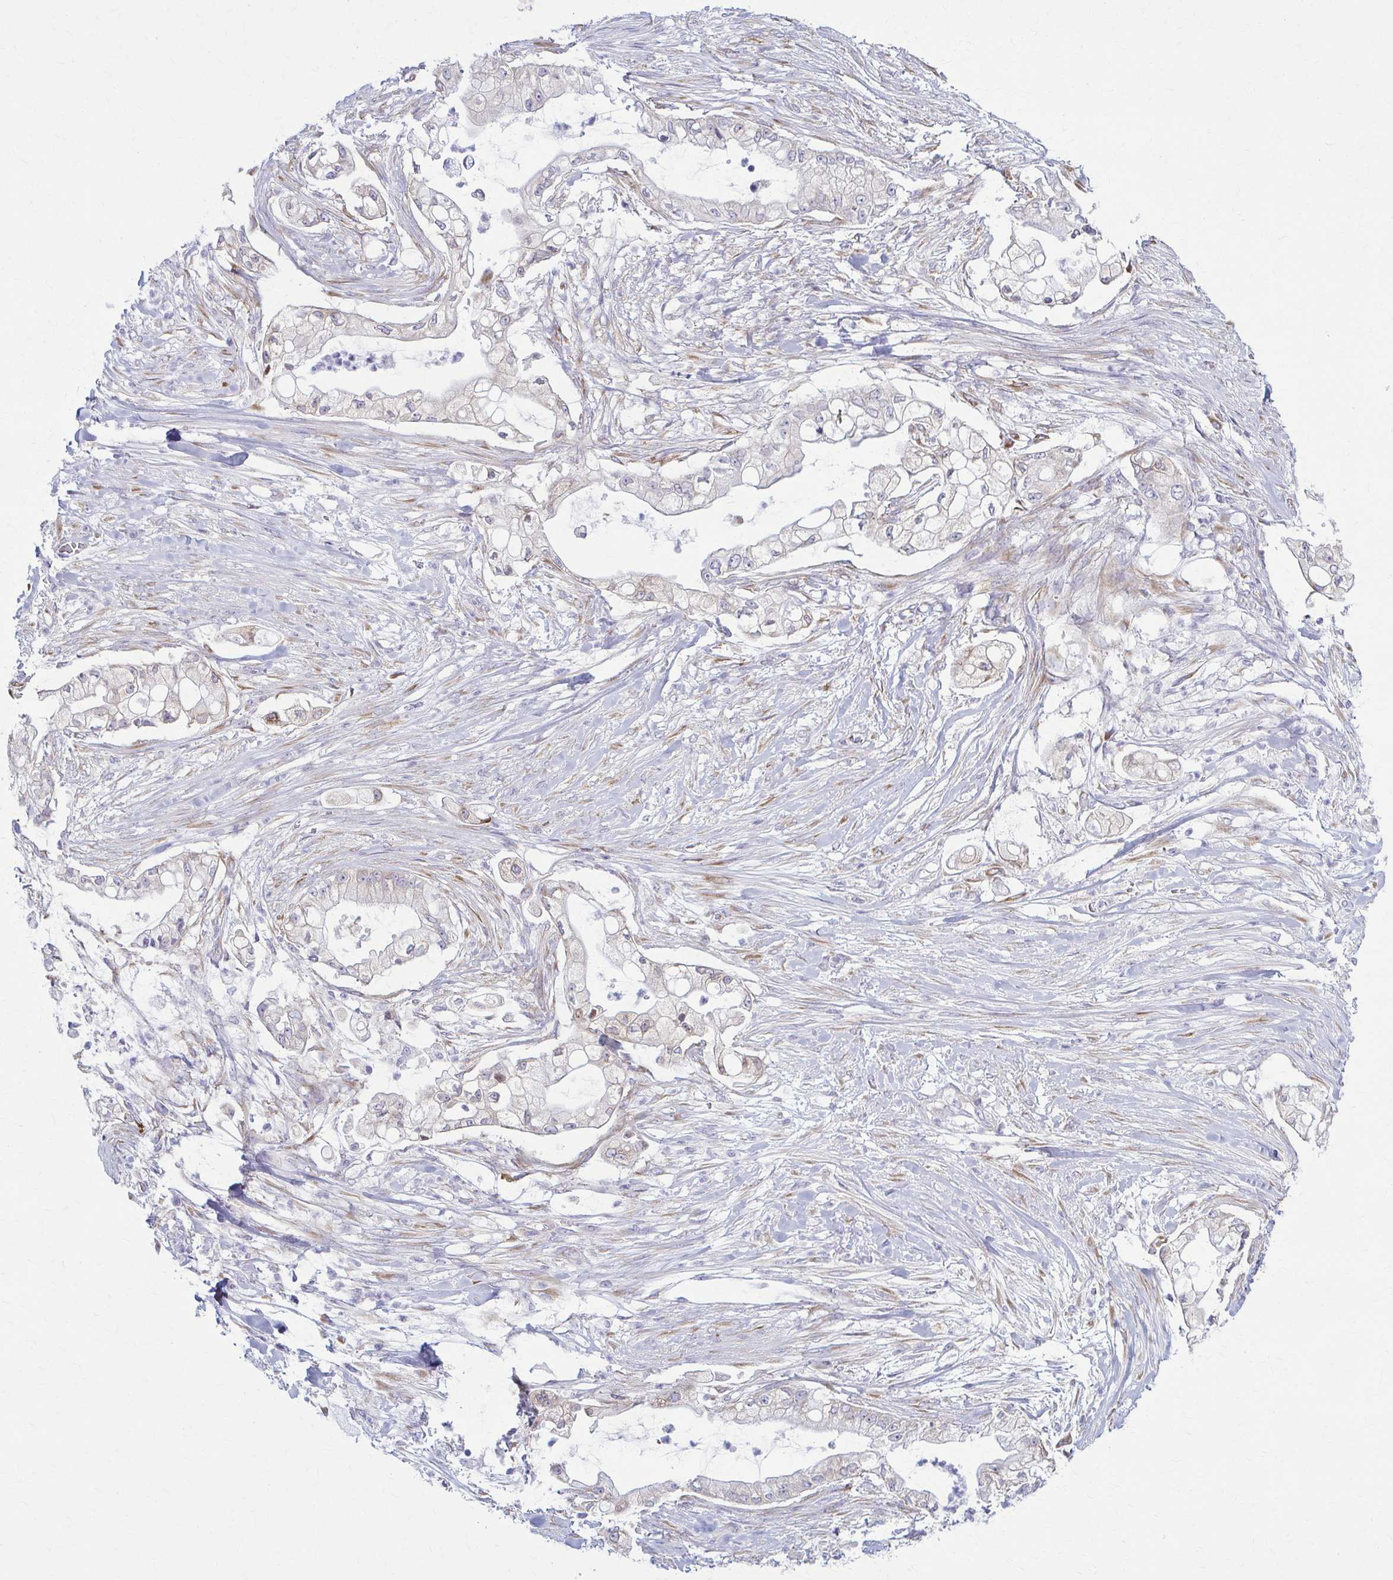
{"staining": {"intensity": "weak", "quantity": "25%-75%", "location": "cytoplasmic/membranous"}, "tissue": "pancreatic cancer", "cell_type": "Tumor cells", "image_type": "cancer", "snomed": [{"axis": "morphology", "description": "Adenocarcinoma, NOS"}, {"axis": "topography", "description": "Pancreas"}], "caption": "Tumor cells show weak cytoplasmic/membranous staining in approximately 25%-75% of cells in adenocarcinoma (pancreatic).", "gene": "PRKRA", "patient": {"sex": "female", "age": 69}}